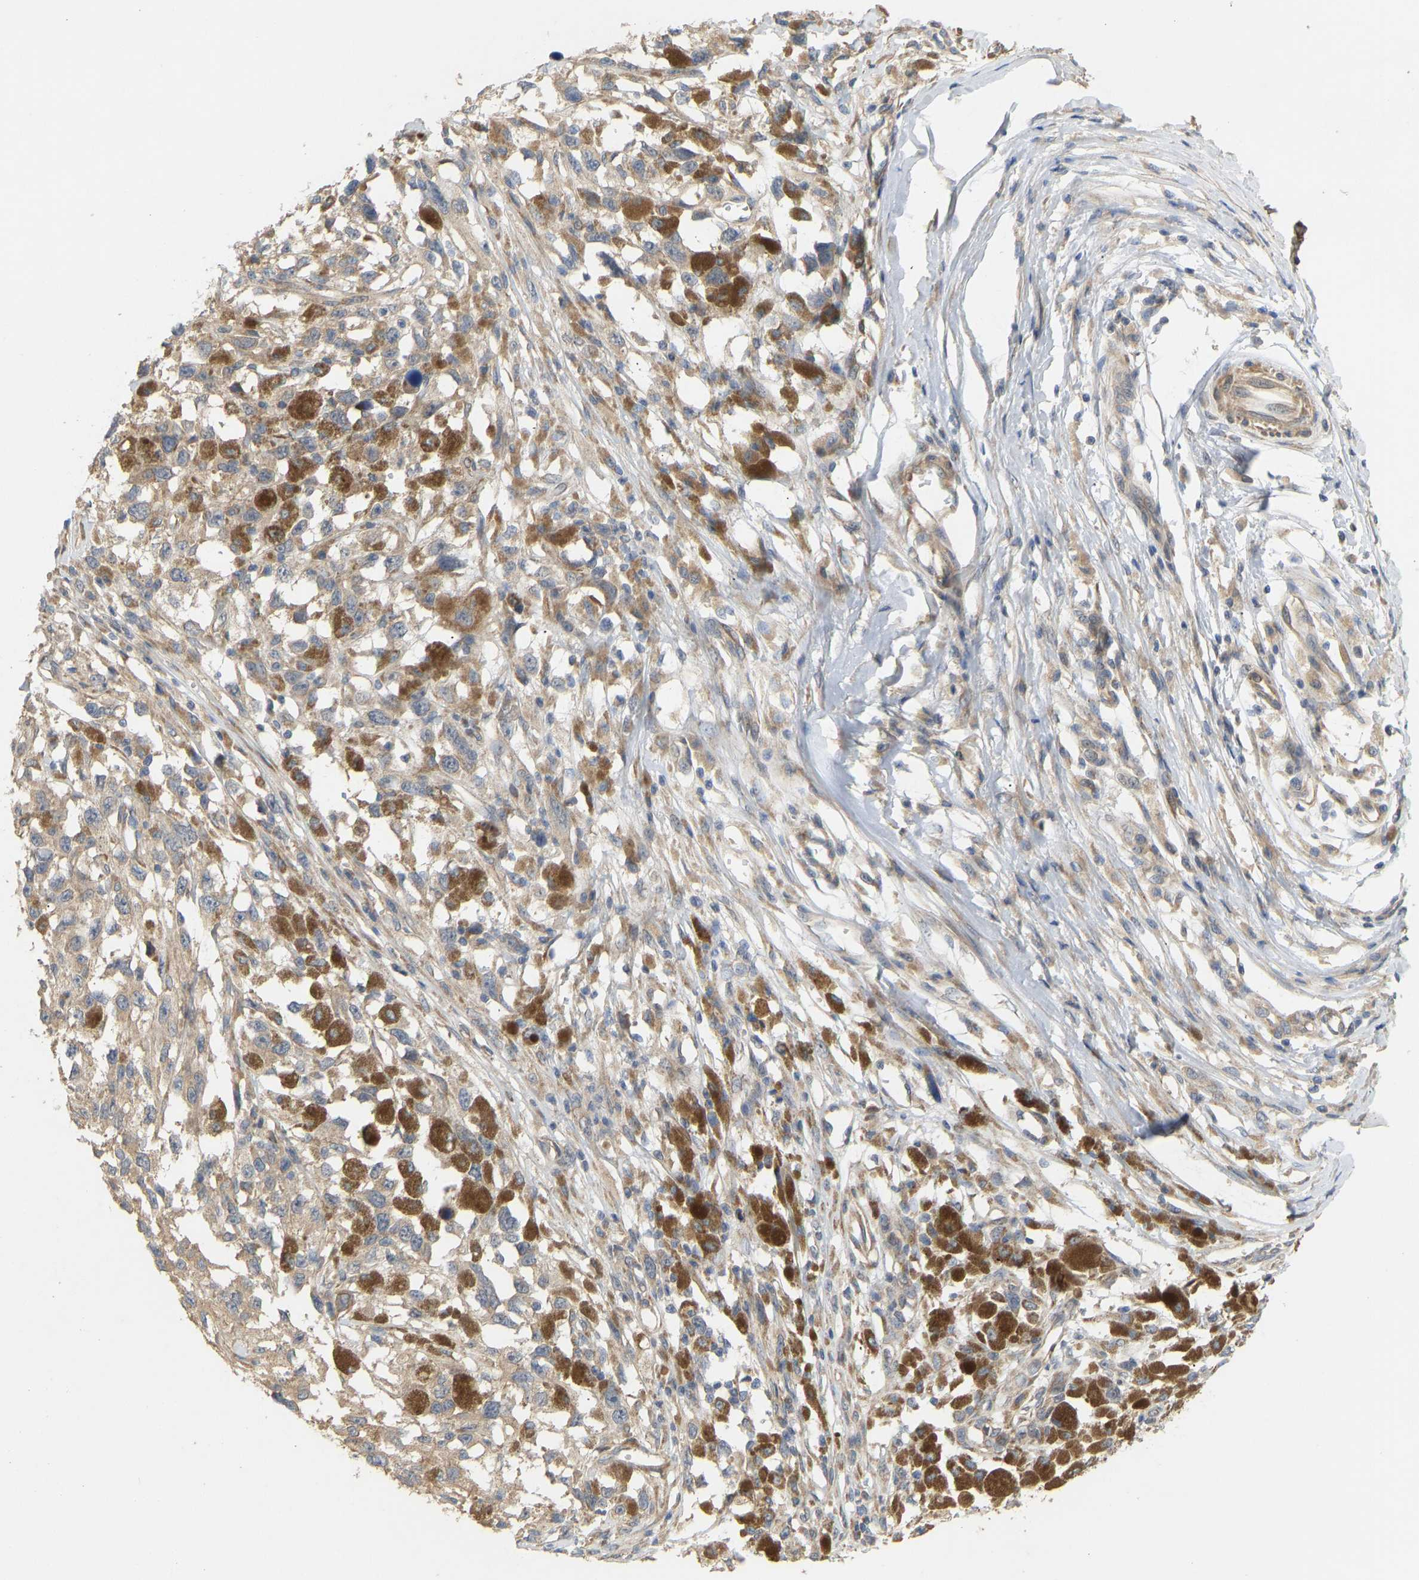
{"staining": {"intensity": "weak", "quantity": ">75%", "location": "cytoplasmic/membranous"}, "tissue": "melanoma", "cell_type": "Tumor cells", "image_type": "cancer", "snomed": [{"axis": "morphology", "description": "Malignant melanoma, Metastatic site"}, {"axis": "topography", "description": "Lymph node"}], "caption": "A photomicrograph showing weak cytoplasmic/membranous positivity in approximately >75% of tumor cells in malignant melanoma (metastatic site), as visualized by brown immunohistochemical staining.", "gene": "HACD2", "patient": {"sex": "male", "age": 59}}